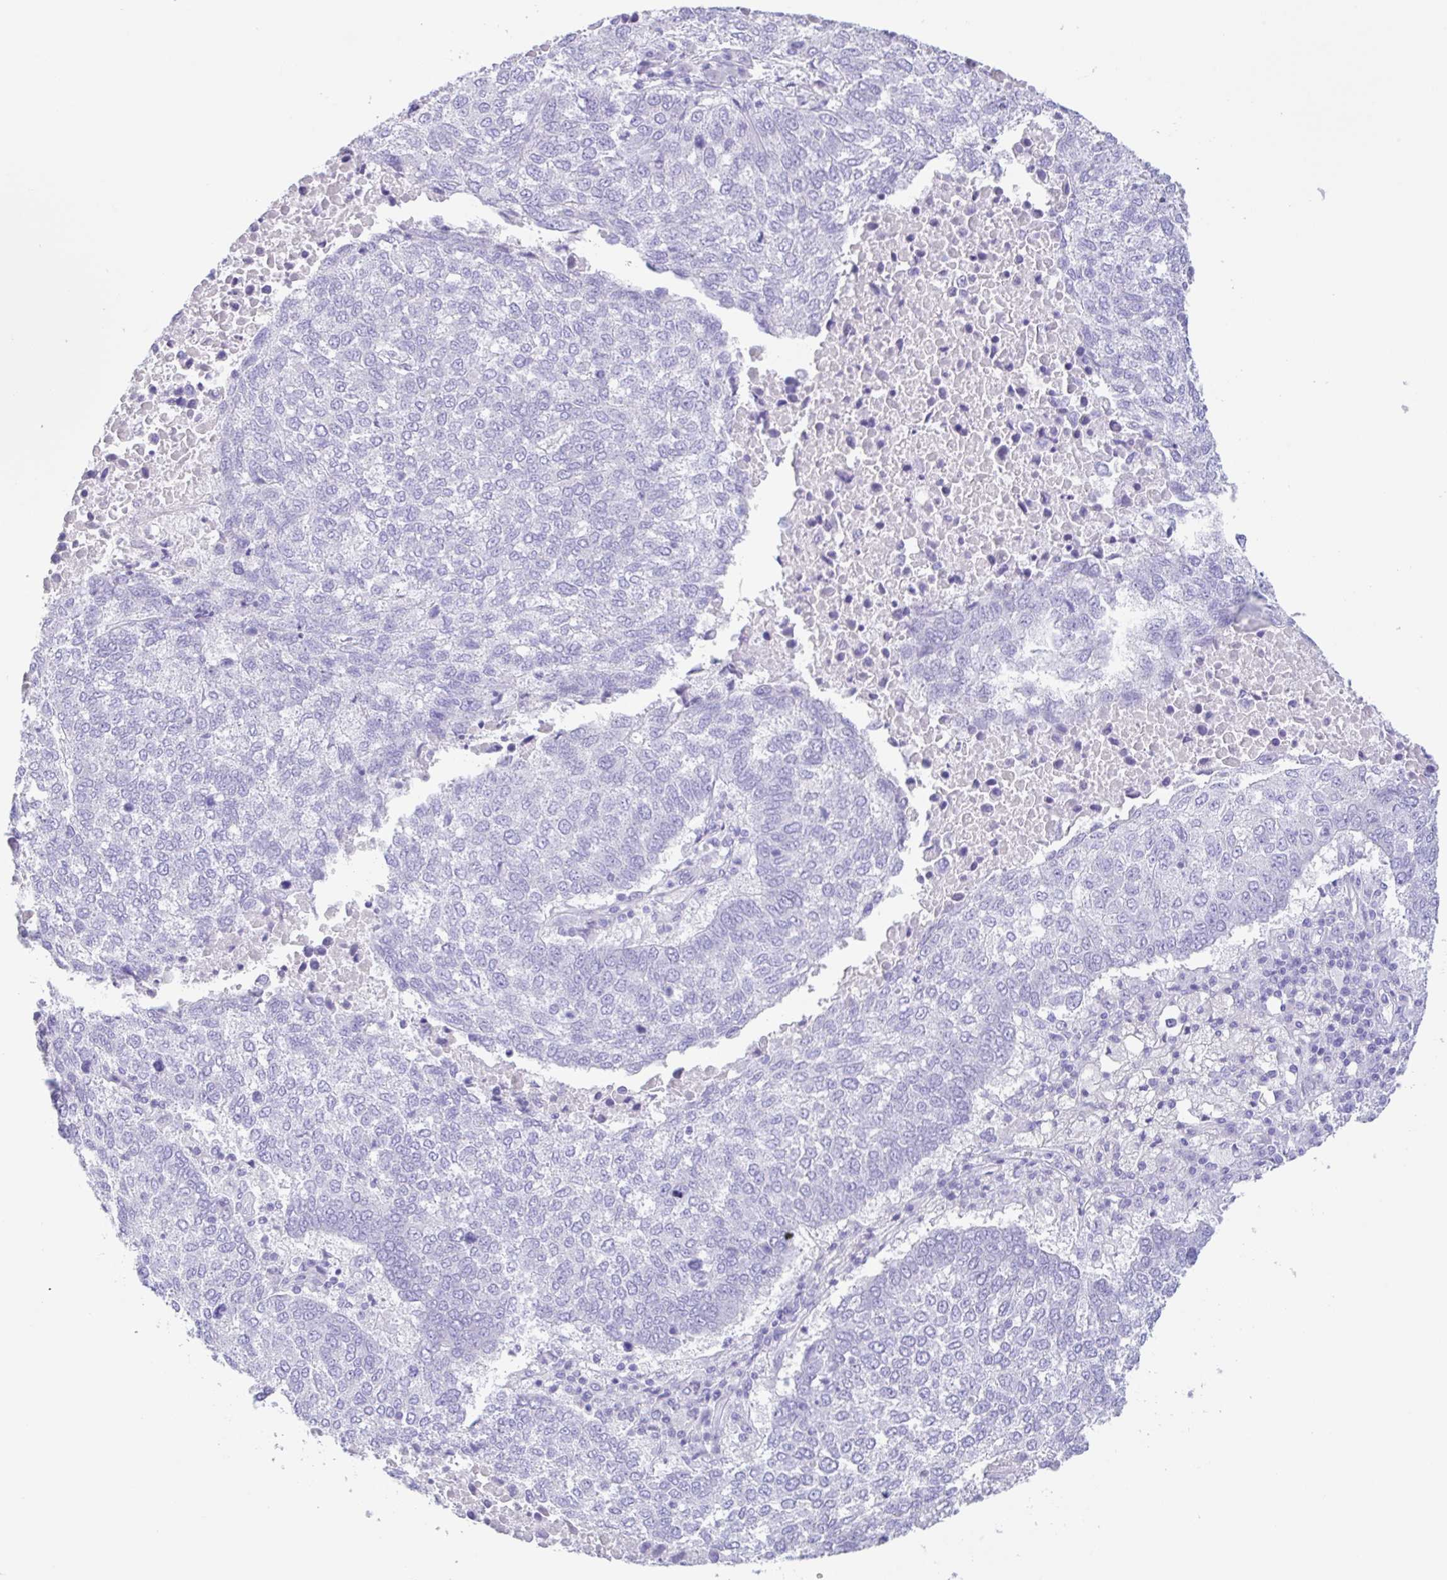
{"staining": {"intensity": "negative", "quantity": "none", "location": "none"}, "tissue": "lung cancer", "cell_type": "Tumor cells", "image_type": "cancer", "snomed": [{"axis": "morphology", "description": "Squamous cell carcinoma, NOS"}, {"axis": "topography", "description": "Lung"}], "caption": "Immunohistochemistry (IHC) of human squamous cell carcinoma (lung) demonstrates no expression in tumor cells.", "gene": "CPA1", "patient": {"sex": "male", "age": 73}}